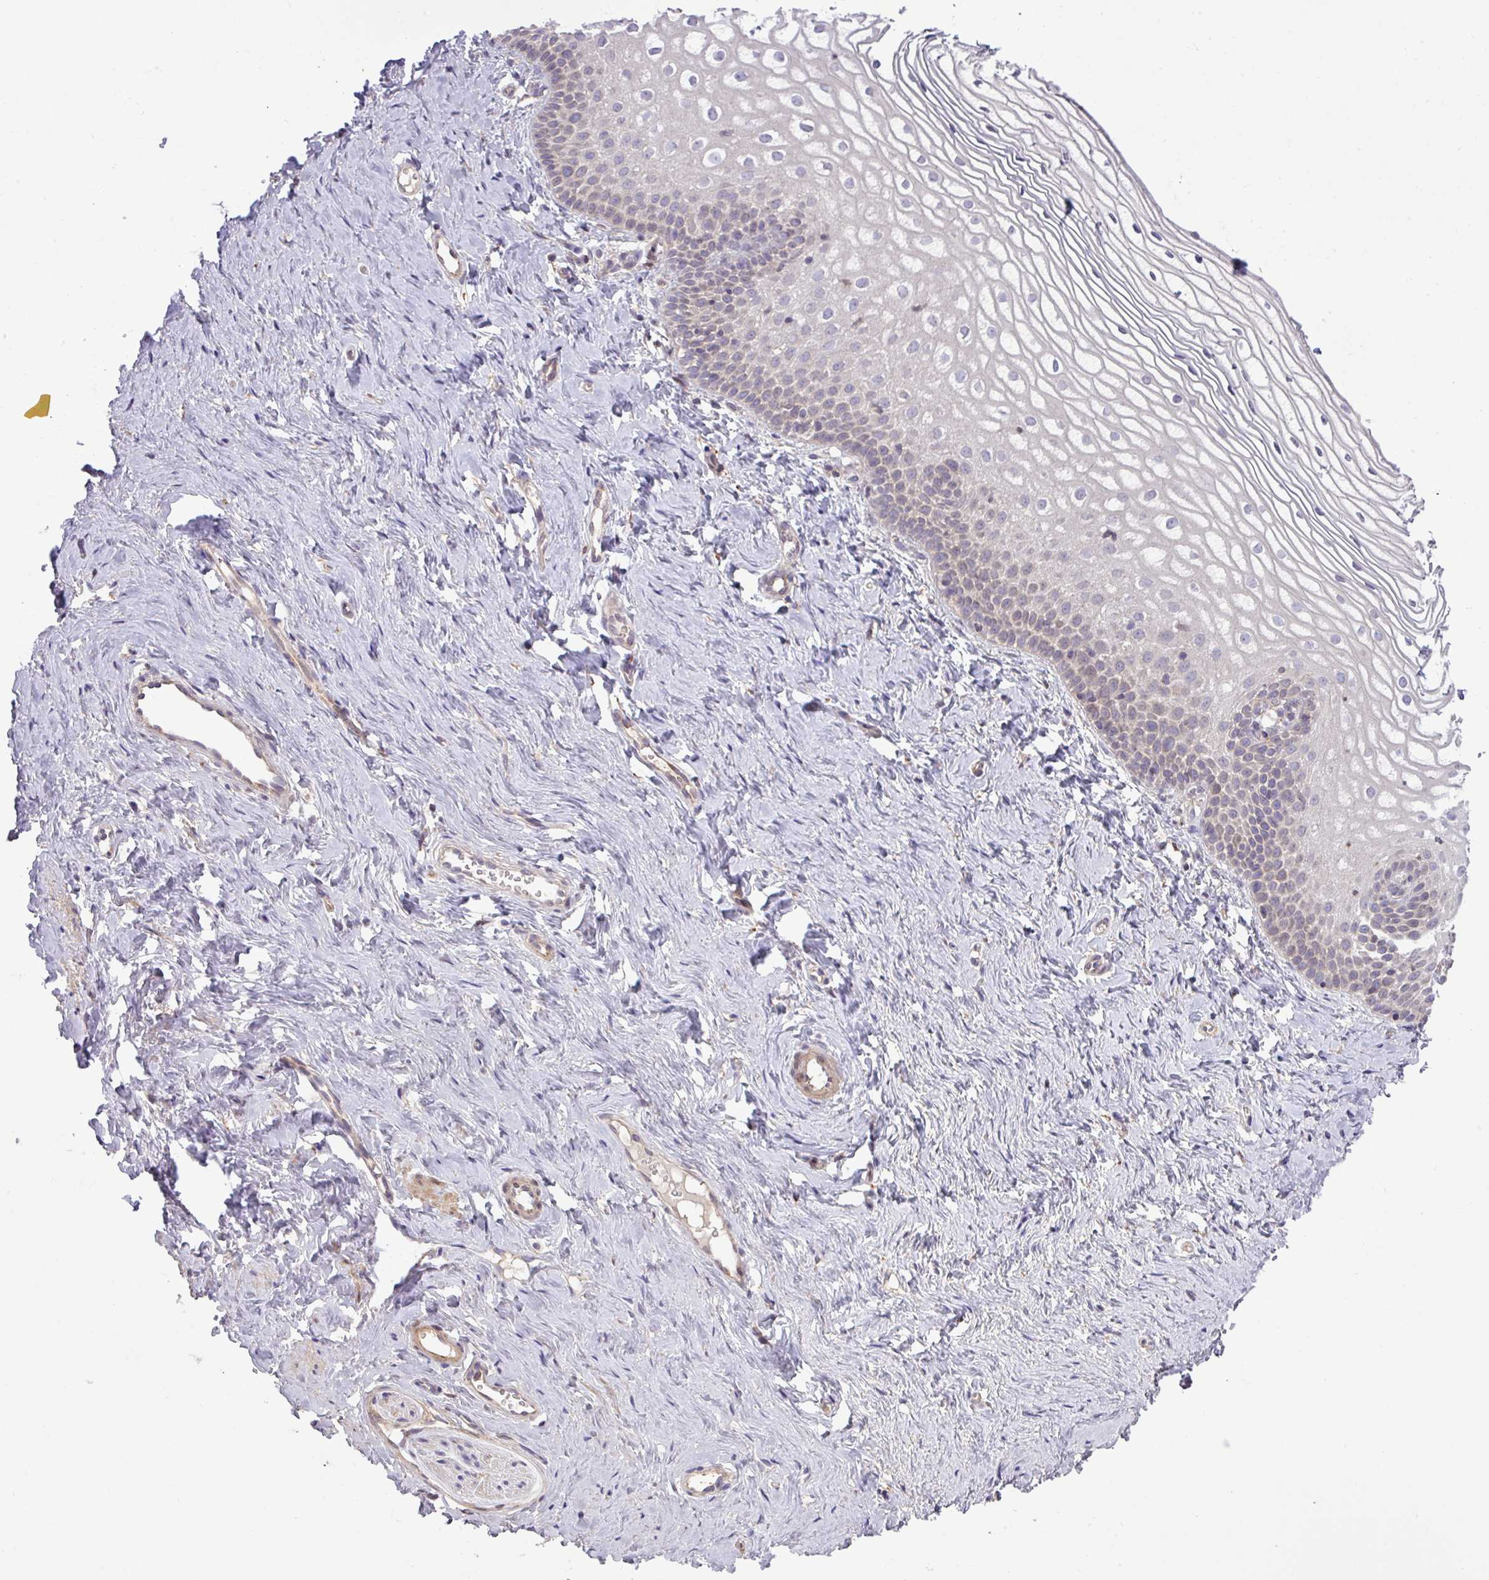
{"staining": {"intensity": "weak", "quantity": "25%-75%", "location": "cytoplasmic/membranous"}, "tissue": "vagina", "cell_type": "Squamous epithelial cells", "image_type": "normal", "snomed": [{"axis": "morphology", "description": "Normal tissue, NOS"}, {"axis": "topography", "description": "Vagina"}], "caption": "IHC (DAB) staining of normal vagina exhibits weak cytoplasmic/membranous protein expression in approximately 25%-75% of squamous epithelial cells. The protein is shown in brown color, while the nuclei are stained blue.", "gene": "ARHGEF25", "patient": {"sex": "female", "age": 56}}